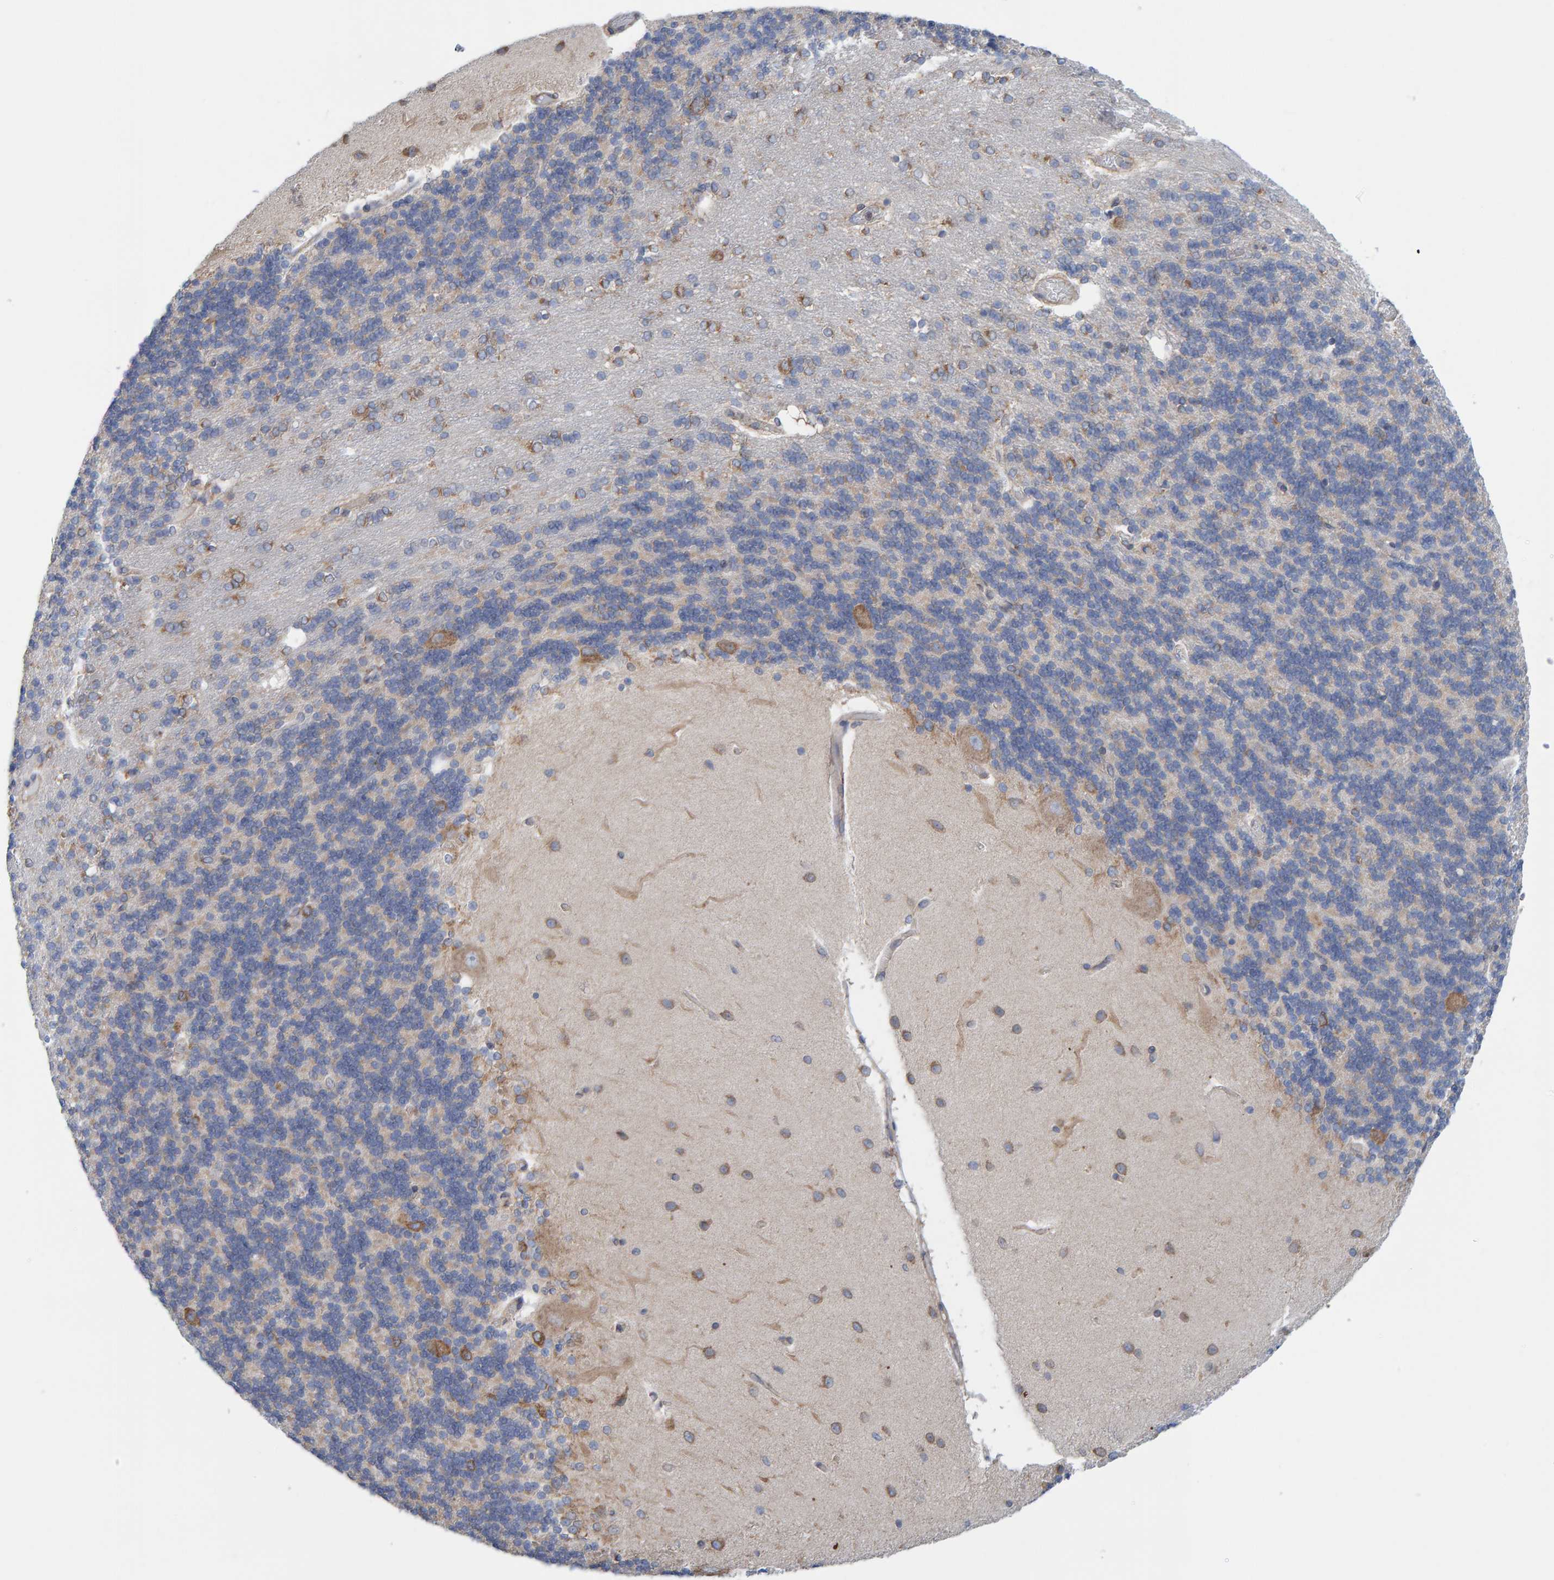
{"staining": {"intensity": "weak", "quantity": "25%-75%", "location": "cytoplasmic/membranous"}, "tissue": "cerebellum", "cell_type": "Cells in granular layer", "image_type": "normal", "snomed": [{"axis": "morphology", "description": "Normal tissue, NOS"}, {"axis": "topography", "description": "Cerebellum"}], "caption": "Protein expression analysis of benign cerebellum demonstrates weak cytoplasmic/membranous staining in approximately 25%-75% of cells in granular layer. Using DAB (3,3'-diaminobenzidine) (brown) and hematoxylin (blue) stains, captured at high magnification using brightfield microscopy.", "gene": "CDK5RAP3", "patient": {"sex": "female", "age": 54}}